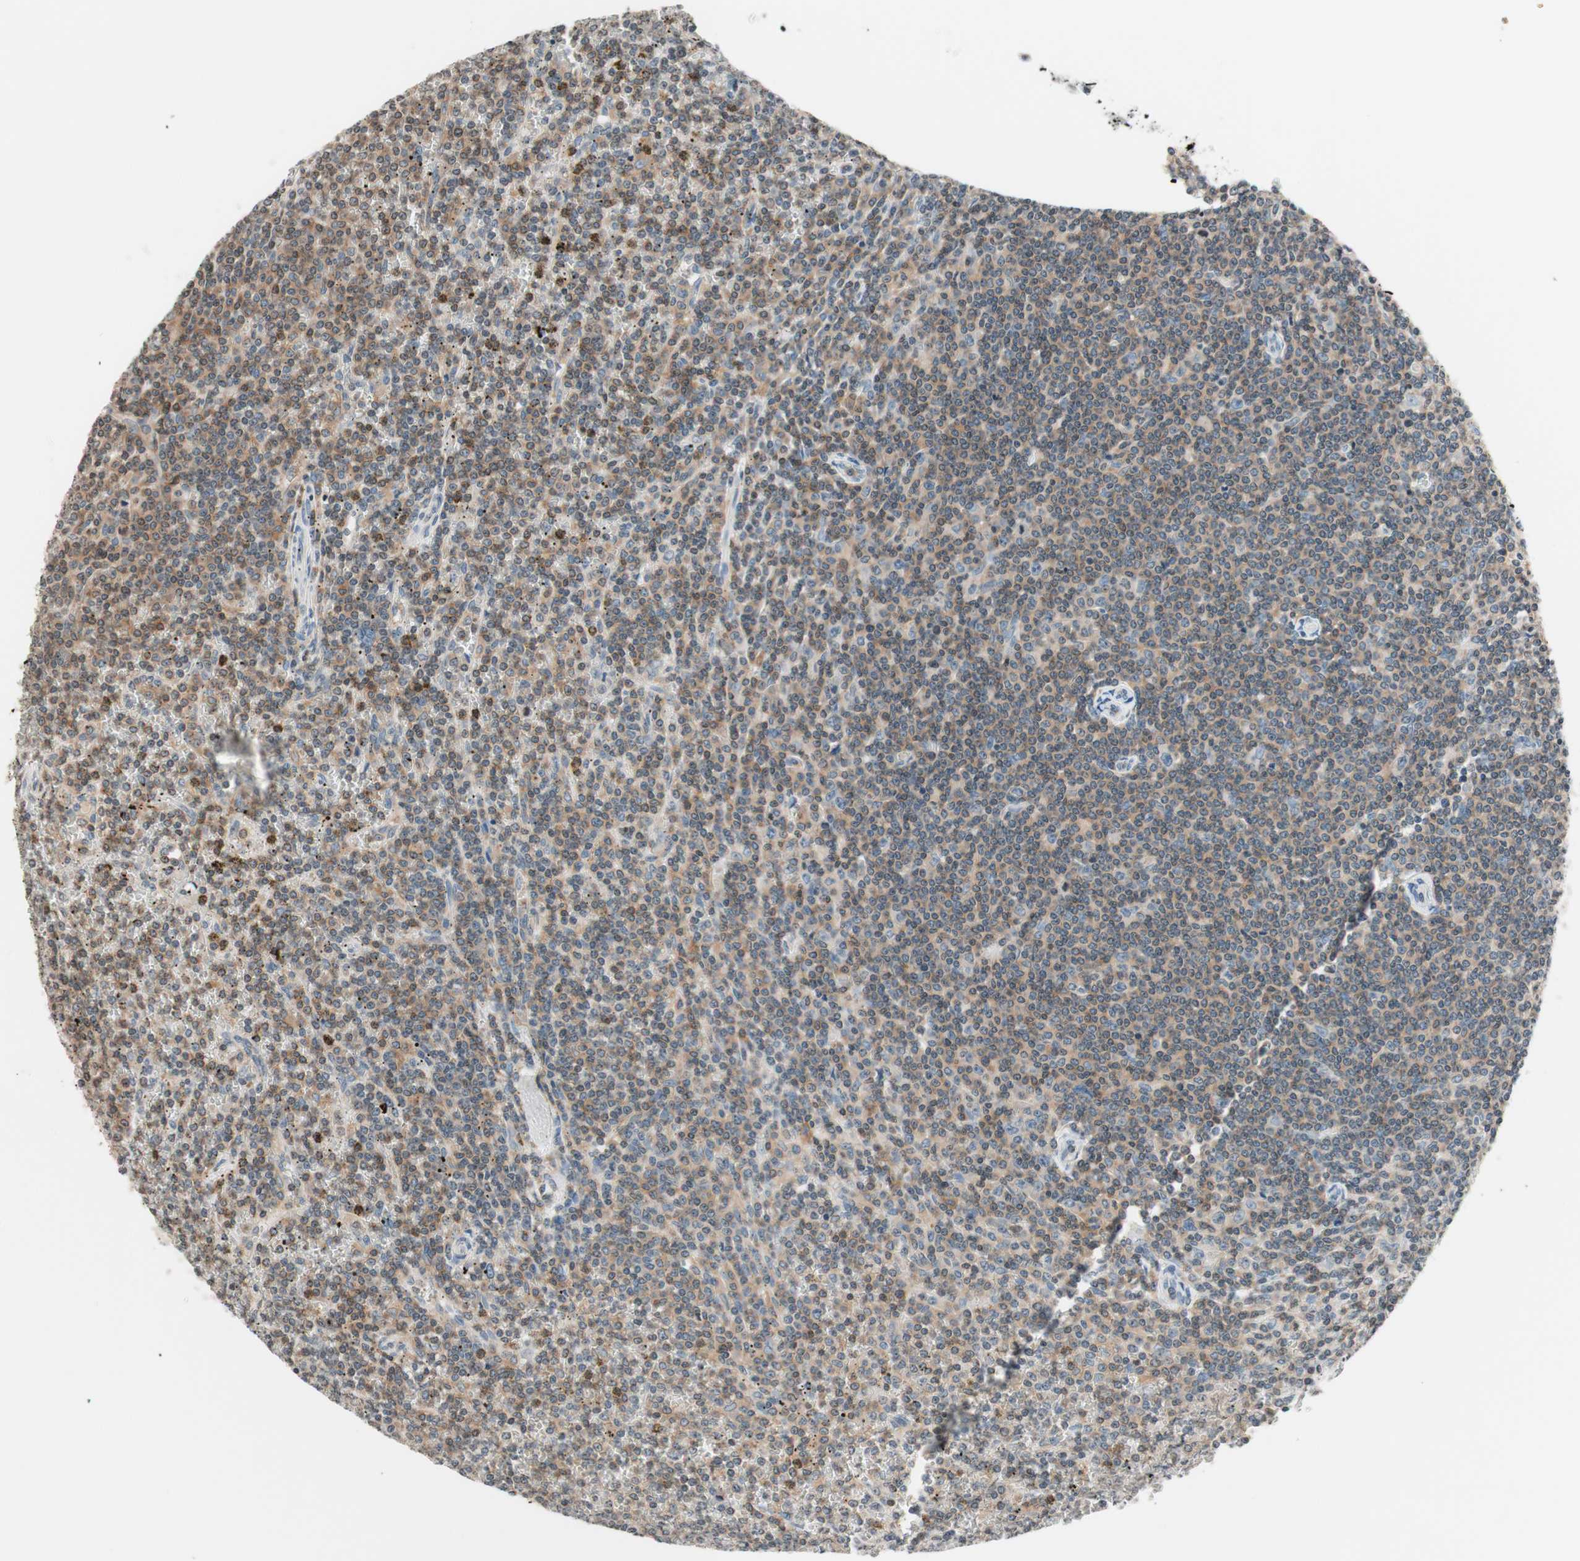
{"staining": {"intensity": "weak", "quantity": "25%-75%", "location": "cytoplasmic/membranous"}, "tissue": "lymphoma", "cell_type": "Tumor cells", "image_type": "cancer", "snomed": [{"axis": "morphology", "description": "Malignant lymphoma, non-Hodgkin's type, Low grade"}, {"axis": "topography", "description": "Spleen"}], "caption": "Low-grade malignant lymphoma, non-Hodgkin's type stained with DAB IHC exhibits low levels of weak cytoplasmic/membranous staining in about 25%-75% of tumor cells.", "gene": "WIPF1", "patient": {"sex": "female", "age": 19}}